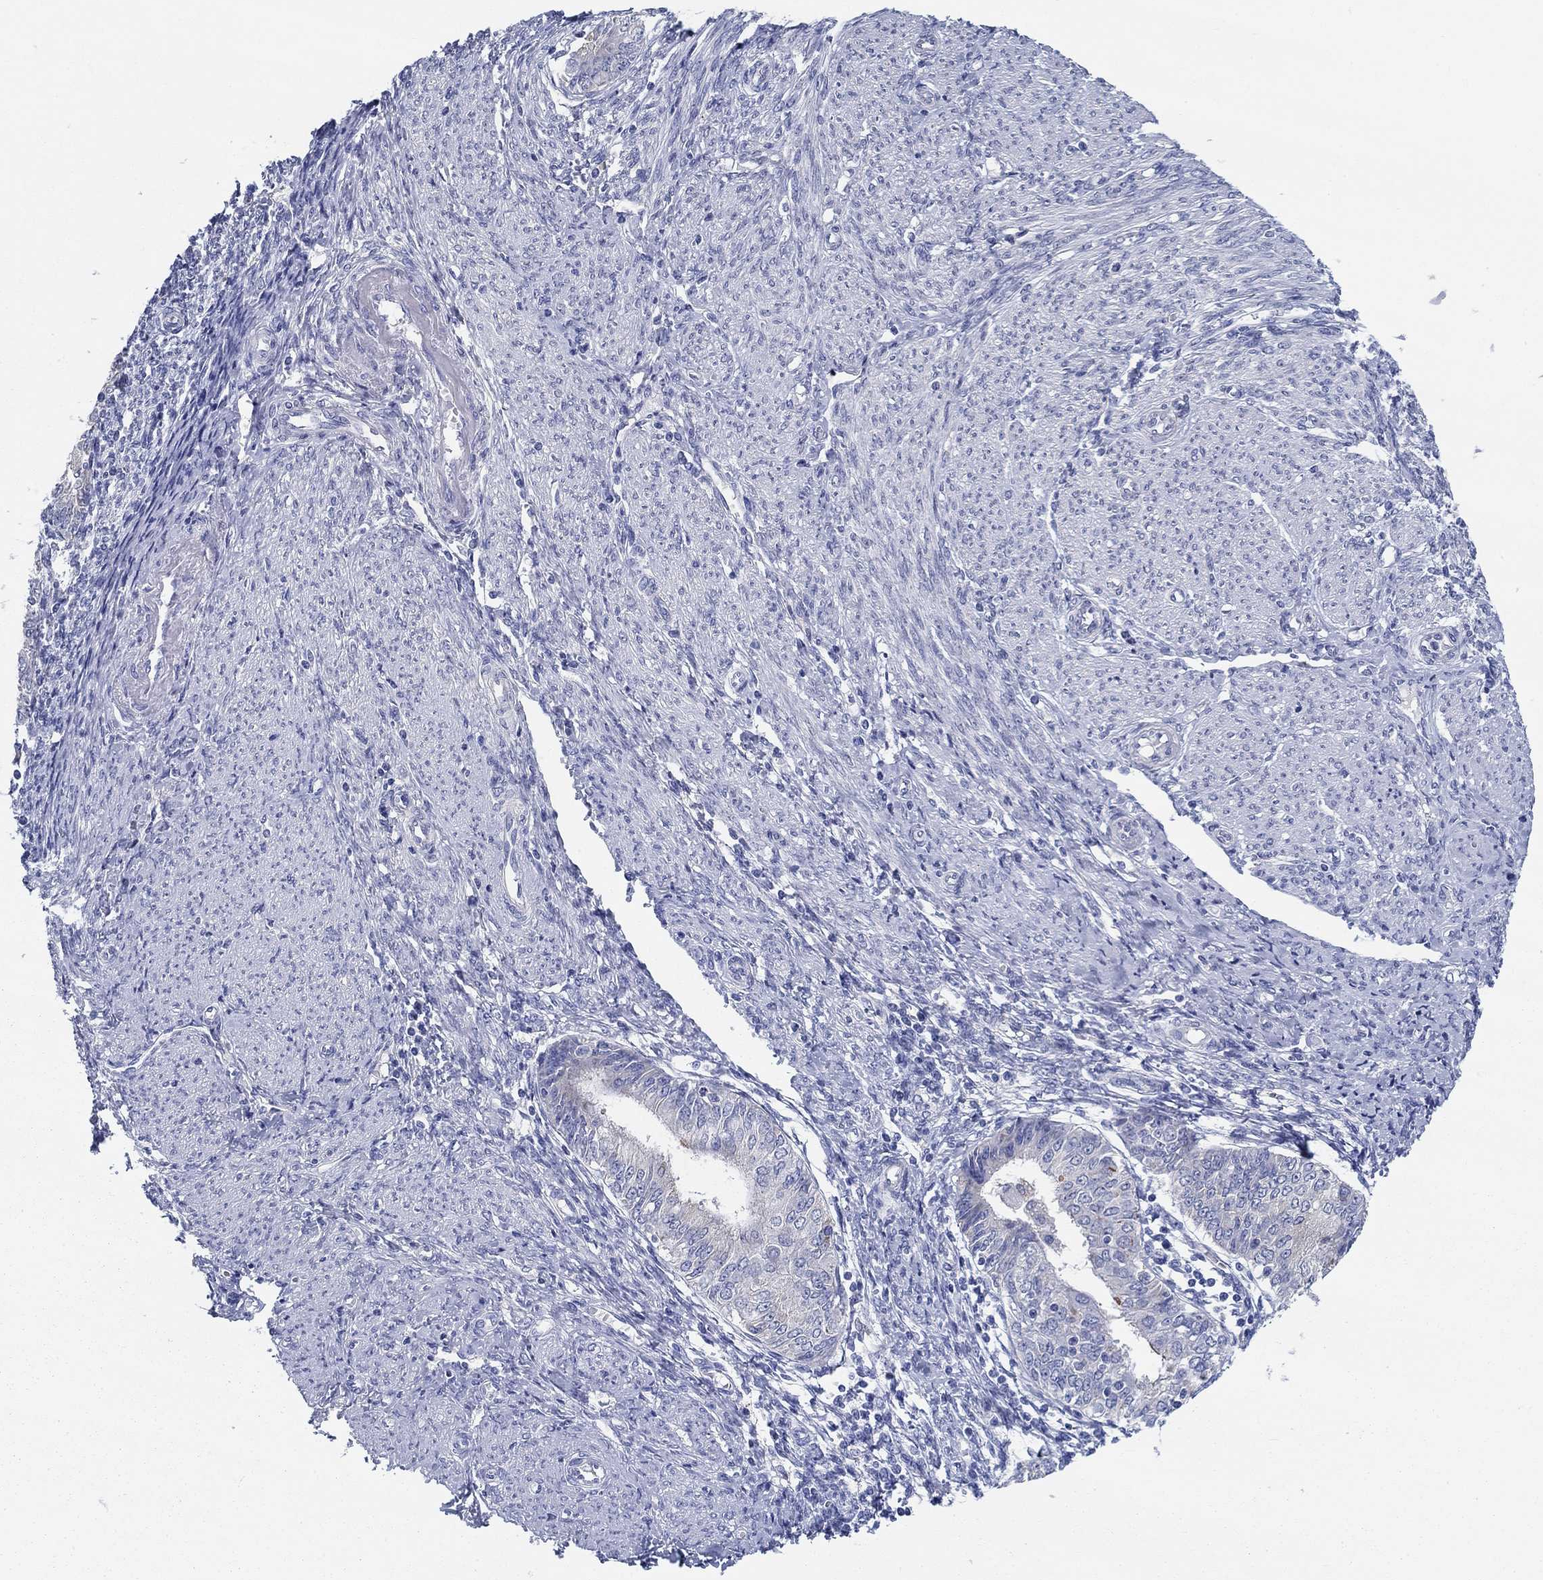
{"staining": {"intensity": "negative", "quantity": "none", "location": "none"}, "tissue": "endometrial cancer", "cell_type": "Tumor cells", "image_type": "cancer", "snomed": [{"axis": "morphology", "description": "Adenocarcinoma, NOS"}, {"axis": "topography", "description": "Endometrium"}], "caption": "Tumor cells are negative for brown protein staining in endometrial cancer (adenocarcinoma).", "gene": "RAP1GAP", "patient": {"sex": "female", "age": 68}}